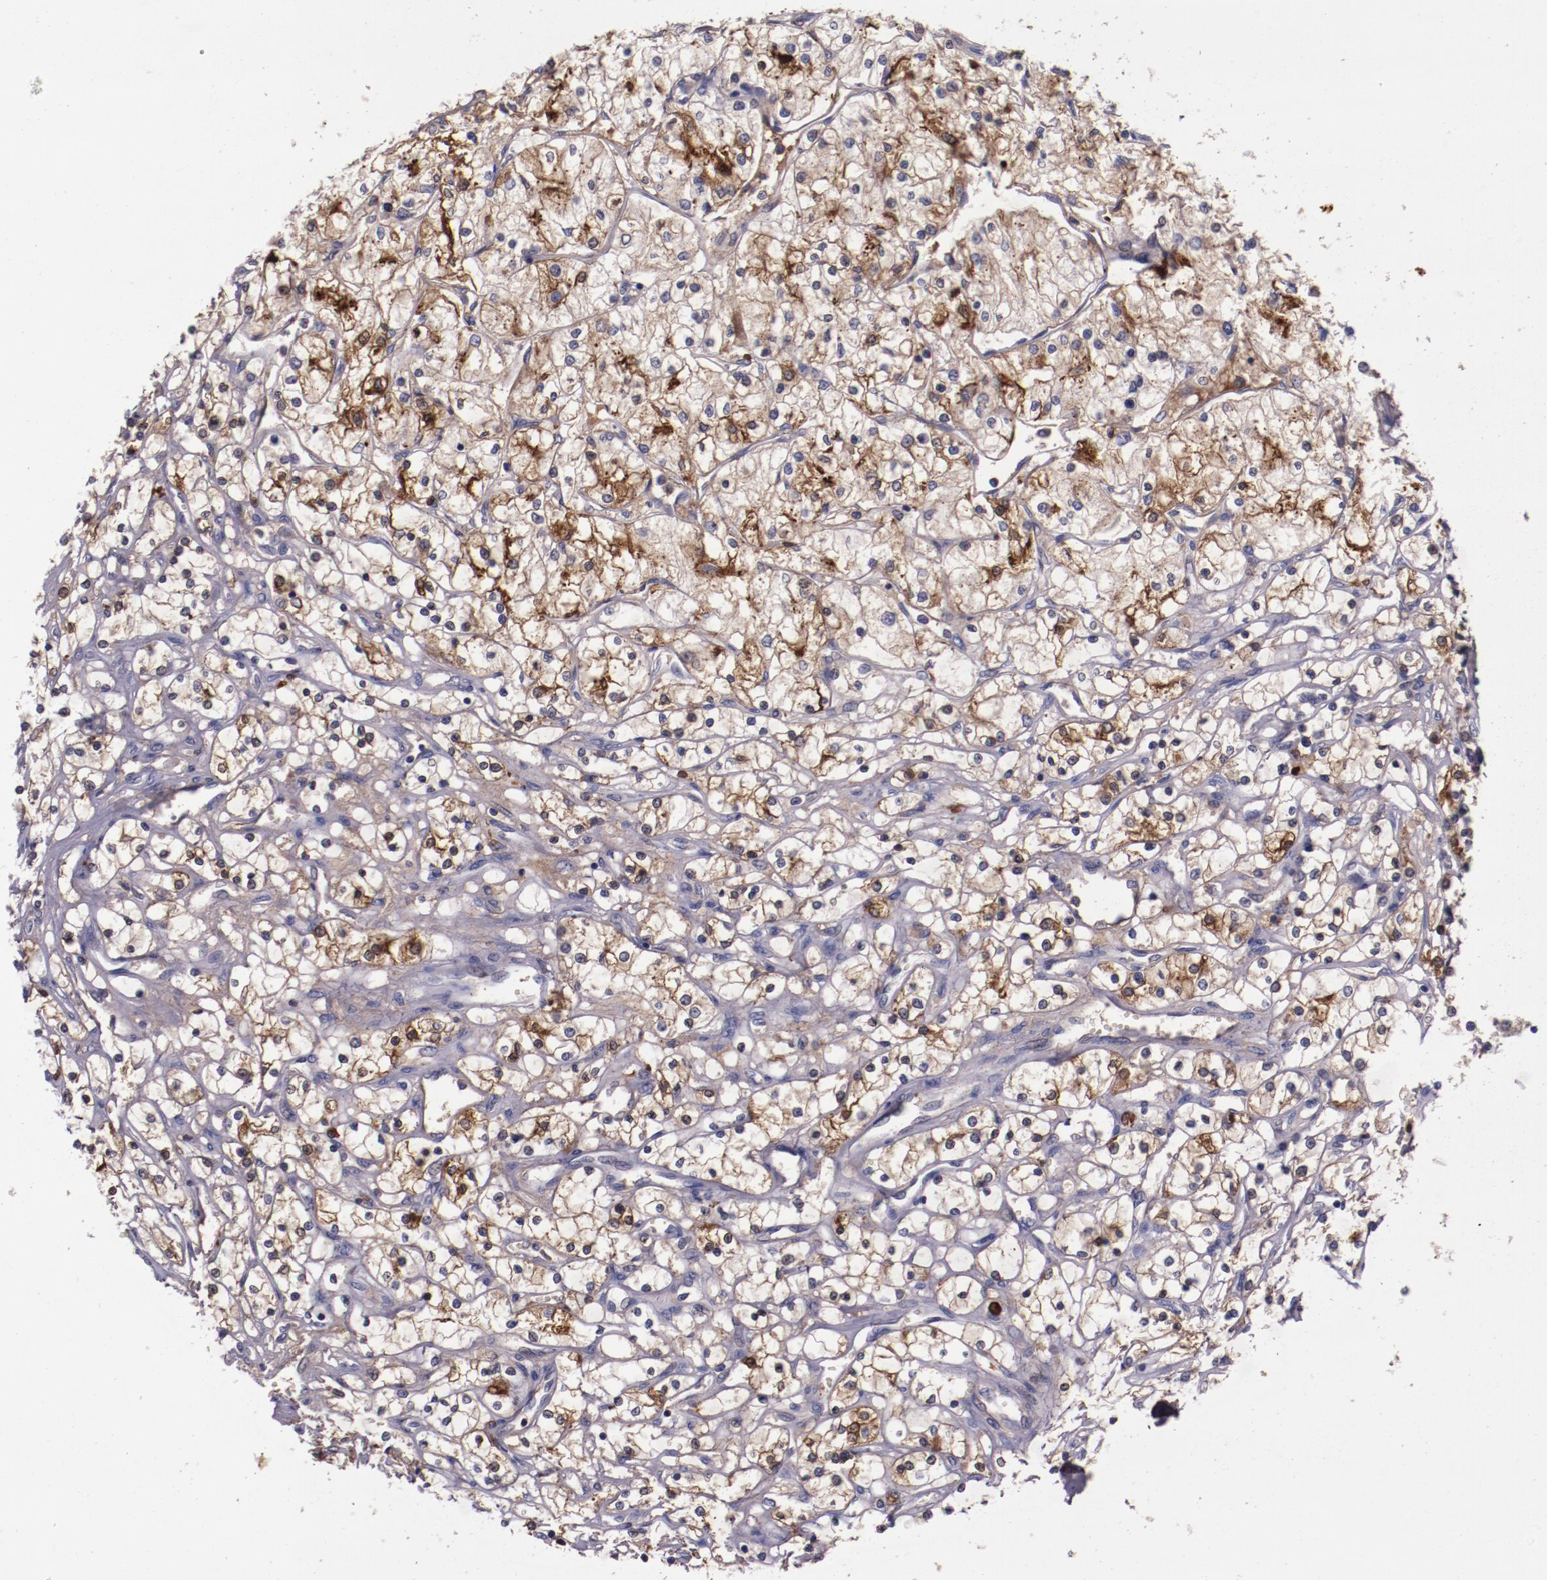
{"staining": {"intensity": "moderate", "quantity": "25%-75%", "location": "cytoplasmic/membranous"}, "tissue": "renal cancer", "cell_type": "Tumor cells", "image_type": "cancer", "snomed": [{"axis": "morphology", "description": "Adenocarcinoma, NOS"}, {"axis": "topography", "description": "Kidney"}], "caption": "Moderate cytoplasmic/membranous expression is present in about 25%-75% of tumor cells in renal cancer.", "gene": "APOH", "patient": {"sex": "male", "age": 61}}